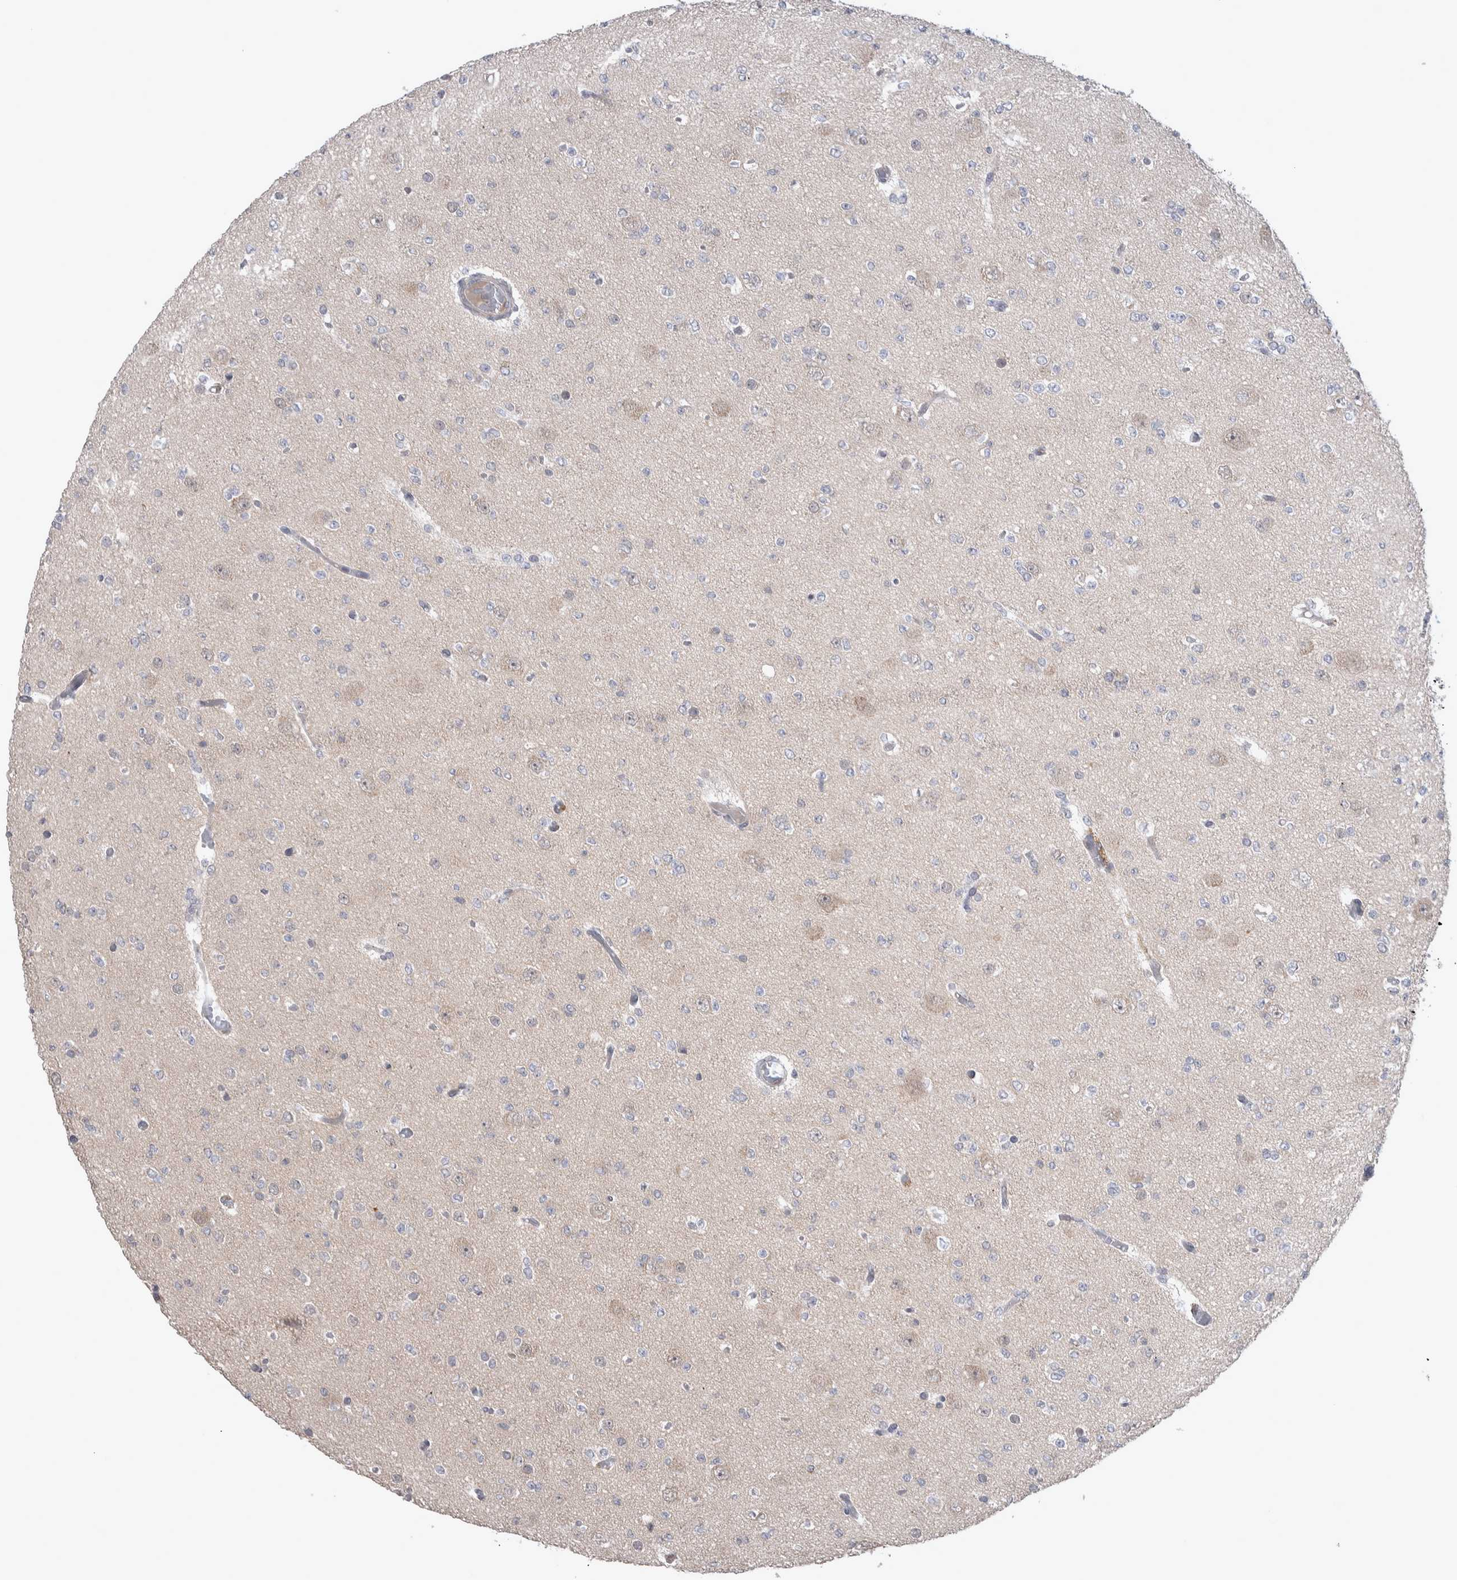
{"staining": {"intensity": "negative", "quantity": "none", "location": "none"}, "tissue": "glioma", "cell_type": "Tumor cells", "image_type": "cancer", "snomed": [{"axis": "morphology", "description": "Glioma, malignant, Low grade"}, {"axis": "topography", "description": "Brain"}], "caption": "Immunohistochemical staining of glioma displays no significant staining in tumor cells.", "gene": "CUL2", "patient": {"sex": "female", "age": 22}}